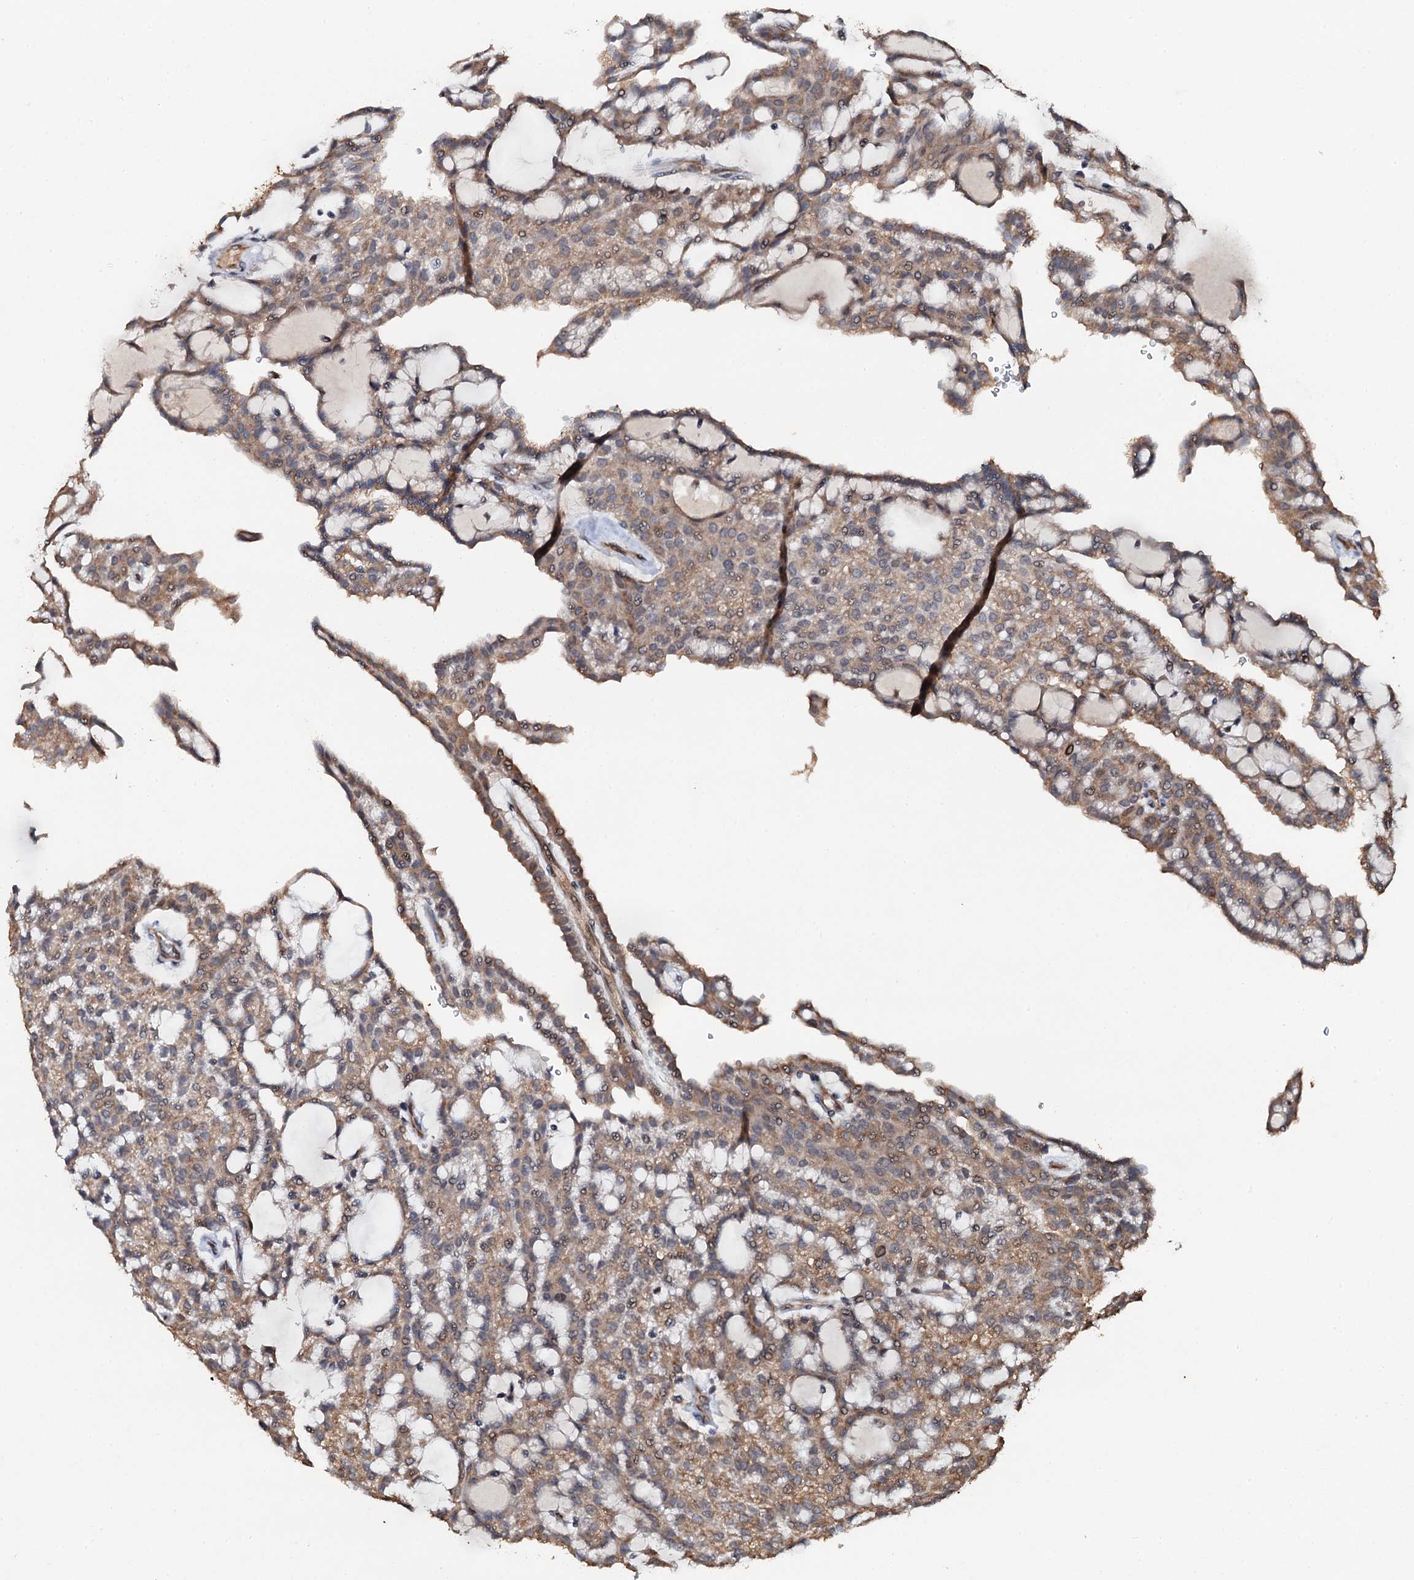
{"staining": {"intensity": "moderate", "quantity": ">75%", "location": "cytoplasmic/membranous"}, "tissue": "renal cancer", "cell_type": "Tumor cells", "image_type": "cancer", "snomed": [{"axis": "morphology", "description": "Adenocarcinoma, NOS"}, {"axis": "topography", "description": "Kidney"}], "caption": "Human renal adenocarcinoma stained for a protein (brown) demonstrates moderate cytoplasmic/membranous positive expression in approximately >75% of tumor cells.", "gene": "ADAMTS10", "patient": {"sex": "male", "age": 63}}